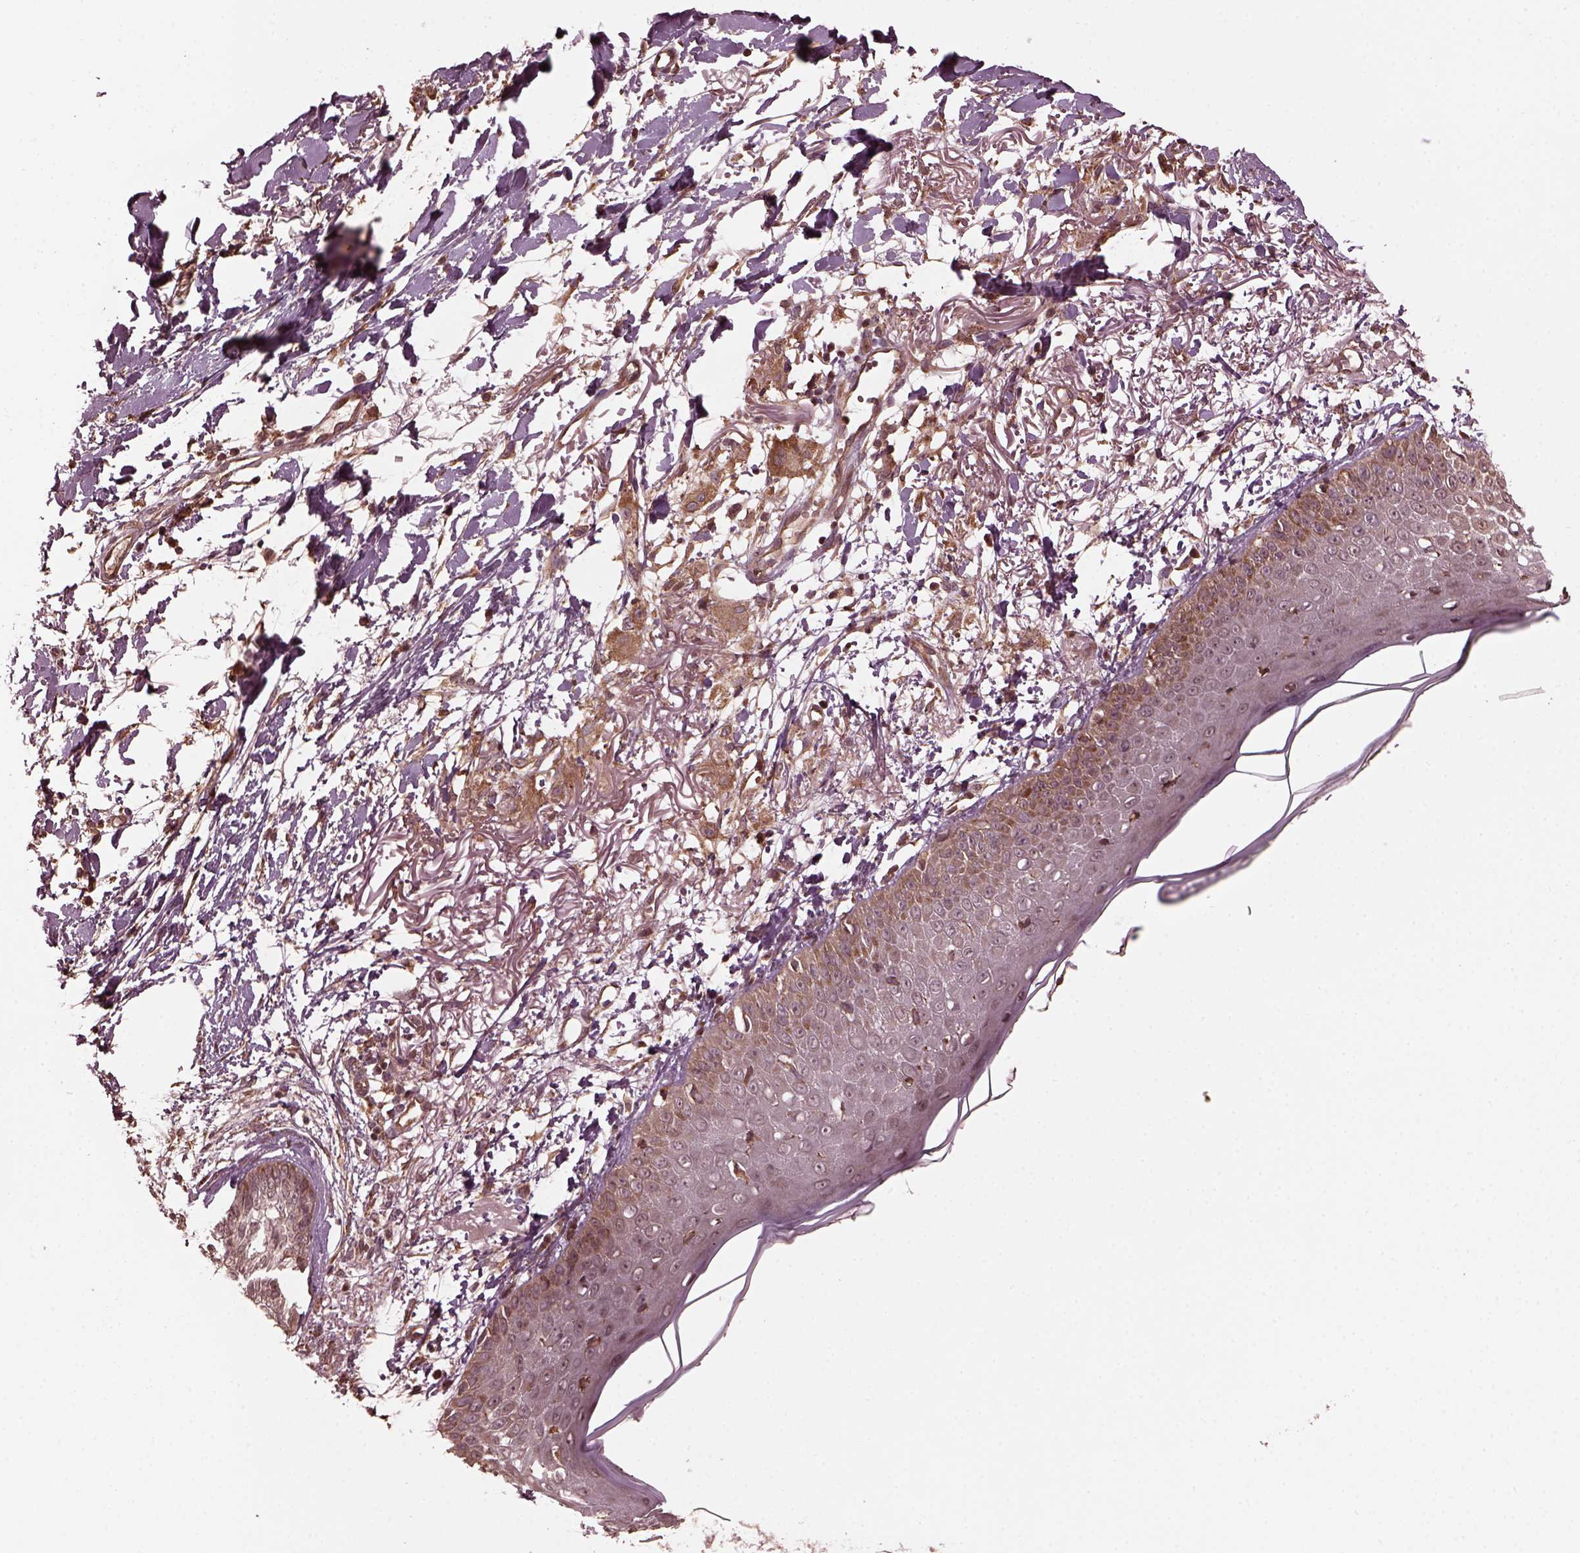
{"staining": {"intensity": "weak", "quantity": ">75%", "location": "cytoplasmic/membranous"}, "tissue": "skin cancer", "cell_type": "Tumor cells", "image_type": "cancer", "snomed": [{"axis": "morphology", "description": "Normal tissue, NOS"}, {"axis": "morphology", "description": "Basal cell carcinoma"}, {"axis": "topography", "description": "Skin"}], "caption": "Immunohistochemical staining of basal cell carcinoma (skin) exhibits low levels of weak cytoplasmic/membranous expression in approximately >75% of tumor cells.", "gene": "ZNF292", "patient": {"sex": "male", "age": 84}}